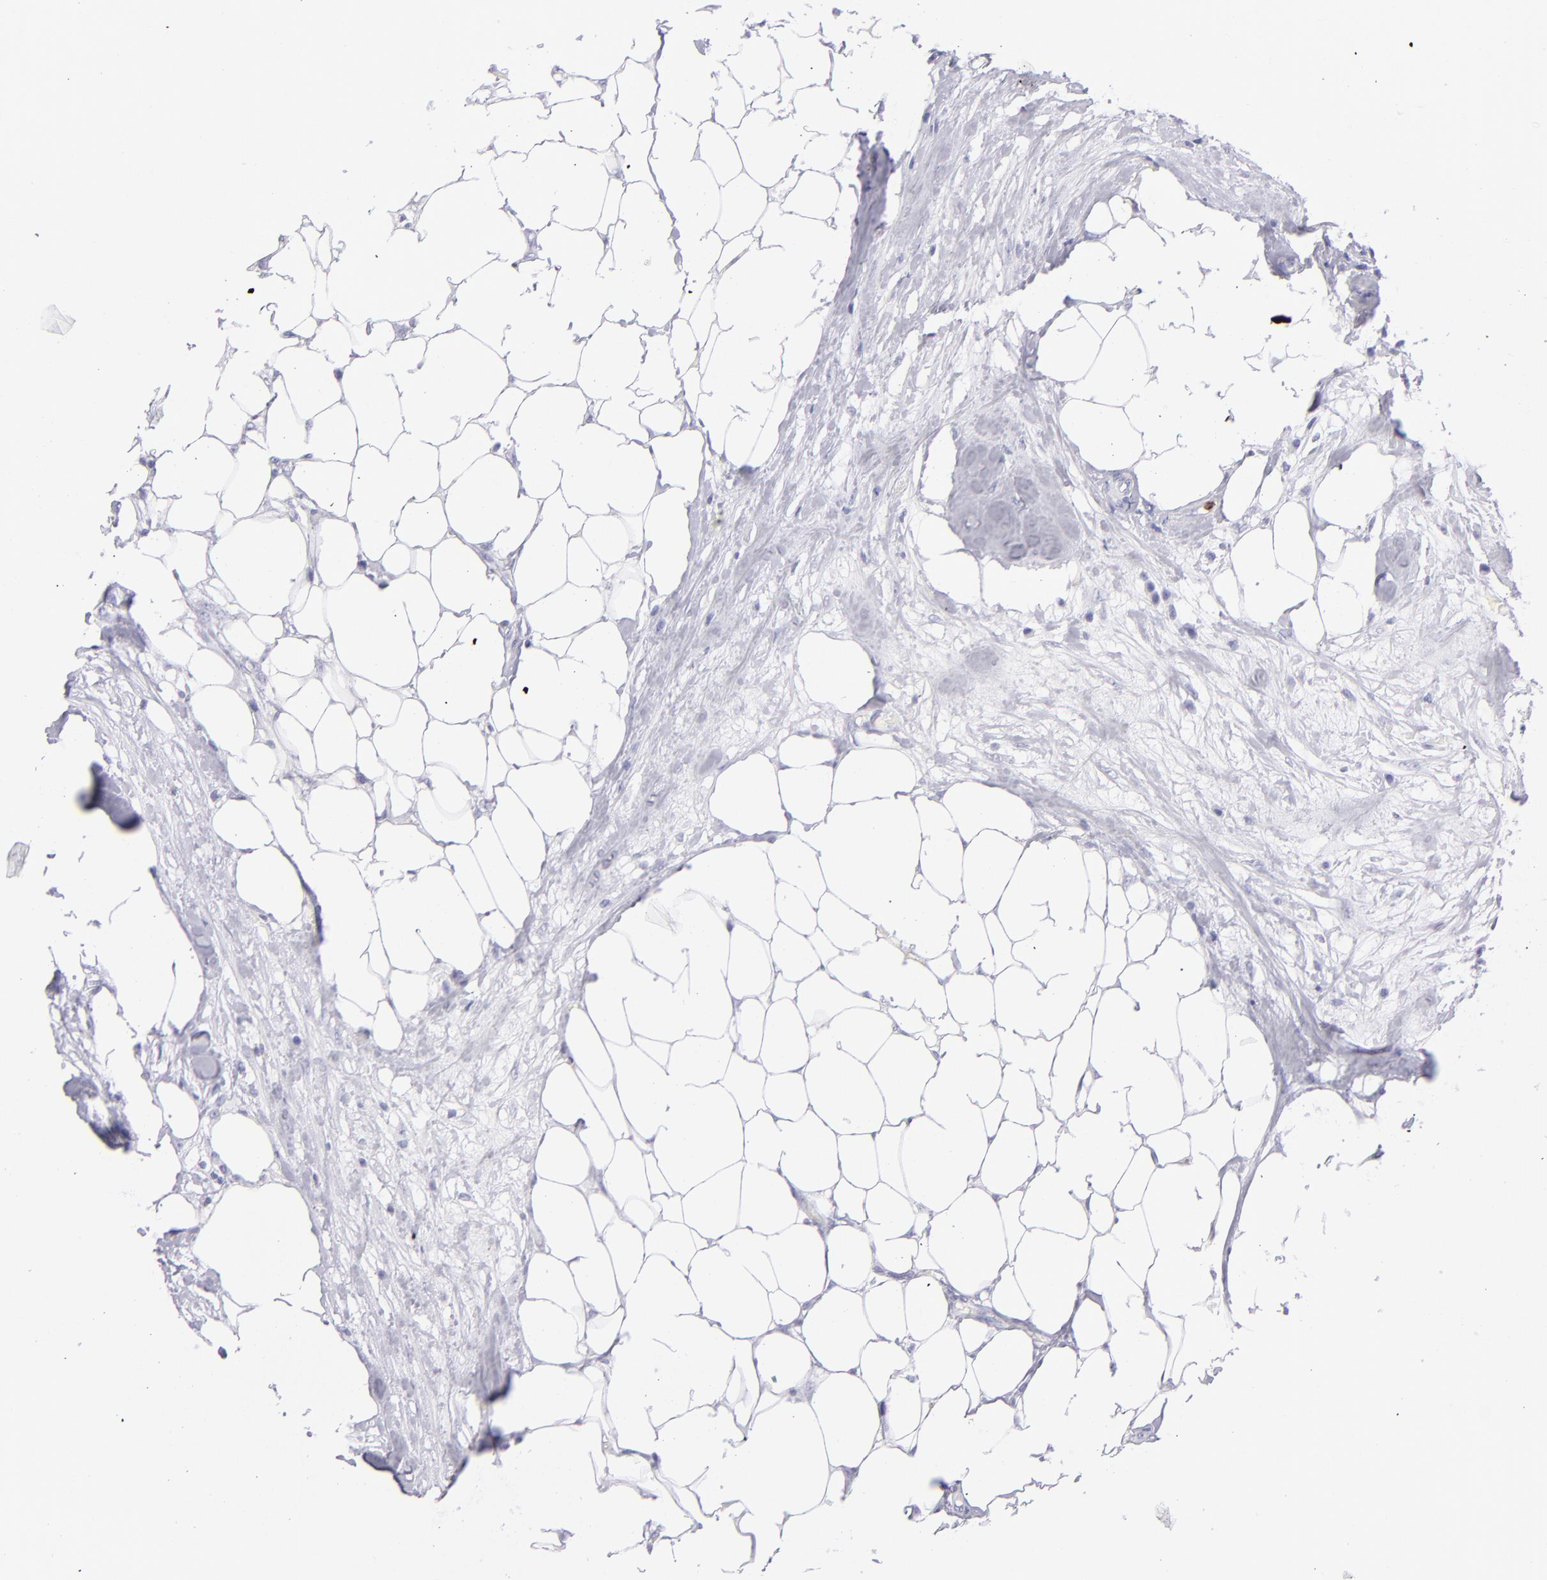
{"staining": {"intensity": "negative", "quantity": "none", "location": "none"}, "tissue": "colorectal cancer", "cell_type": "Tumor cells", "image_type": "cancer", "snomed": [{"axis": "morphology", "description": "Adenocarcinoma, NOS"}, {"axis": "topography", "description": "Colon"}], "caption": "This histopathology image is of colorectal cancer stained with immunohistochemistry (IHC) to label a protein in brown with the nuclei are counter-stained blue. There is no staining in tumor cells.", "gene": "PRF1", "patient": {"sex": "female", "age": 70}}